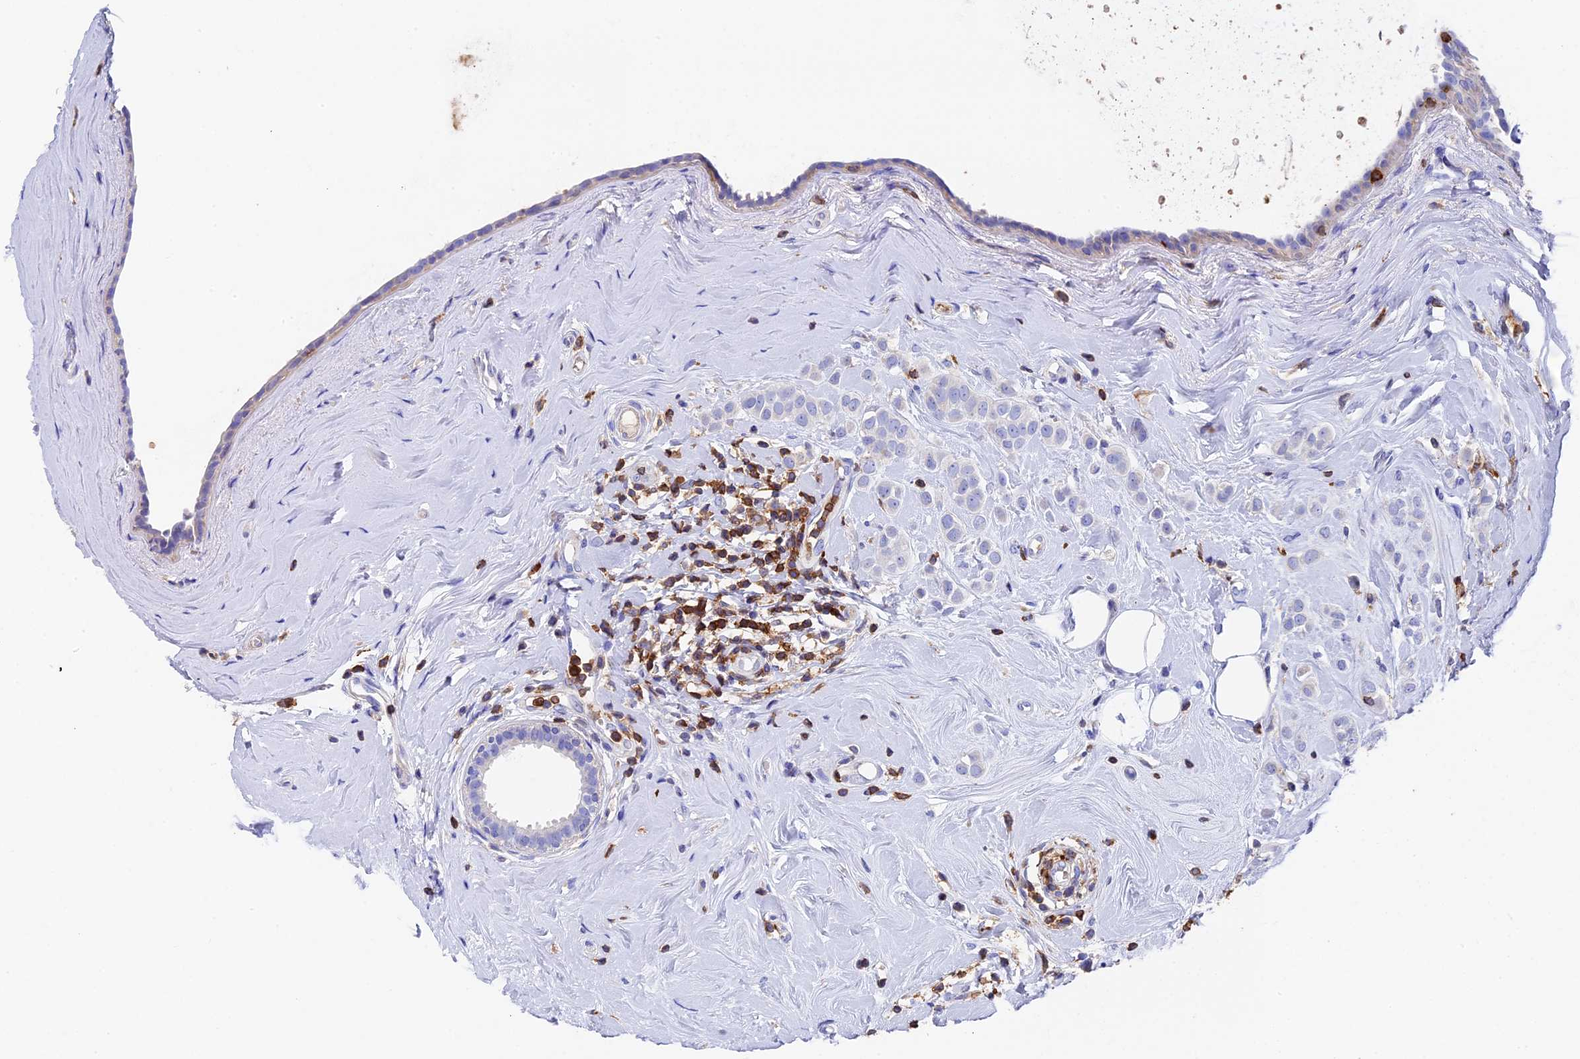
{"staining": {"intensity": "negative", "quantity": "none", "location": "none"}, "tissue": "breast cancer", "cell_type": "Tumor cells", "image_type": "cancer", "snomed": [{"axis": "morphology", "description": "Lobular carcinoma"}, {"axis": "topography", "description": "Breast"}], "caption": "Immunohistochemistry image of neoplastic tissue: human lobular carcinoma (breast) stained with DAB (3,3'-diaminobenzidine) displays no significant protein staining in tumor cells.", "gene": "ADAT1", "patient": {"sex": "female", "age": 47}}